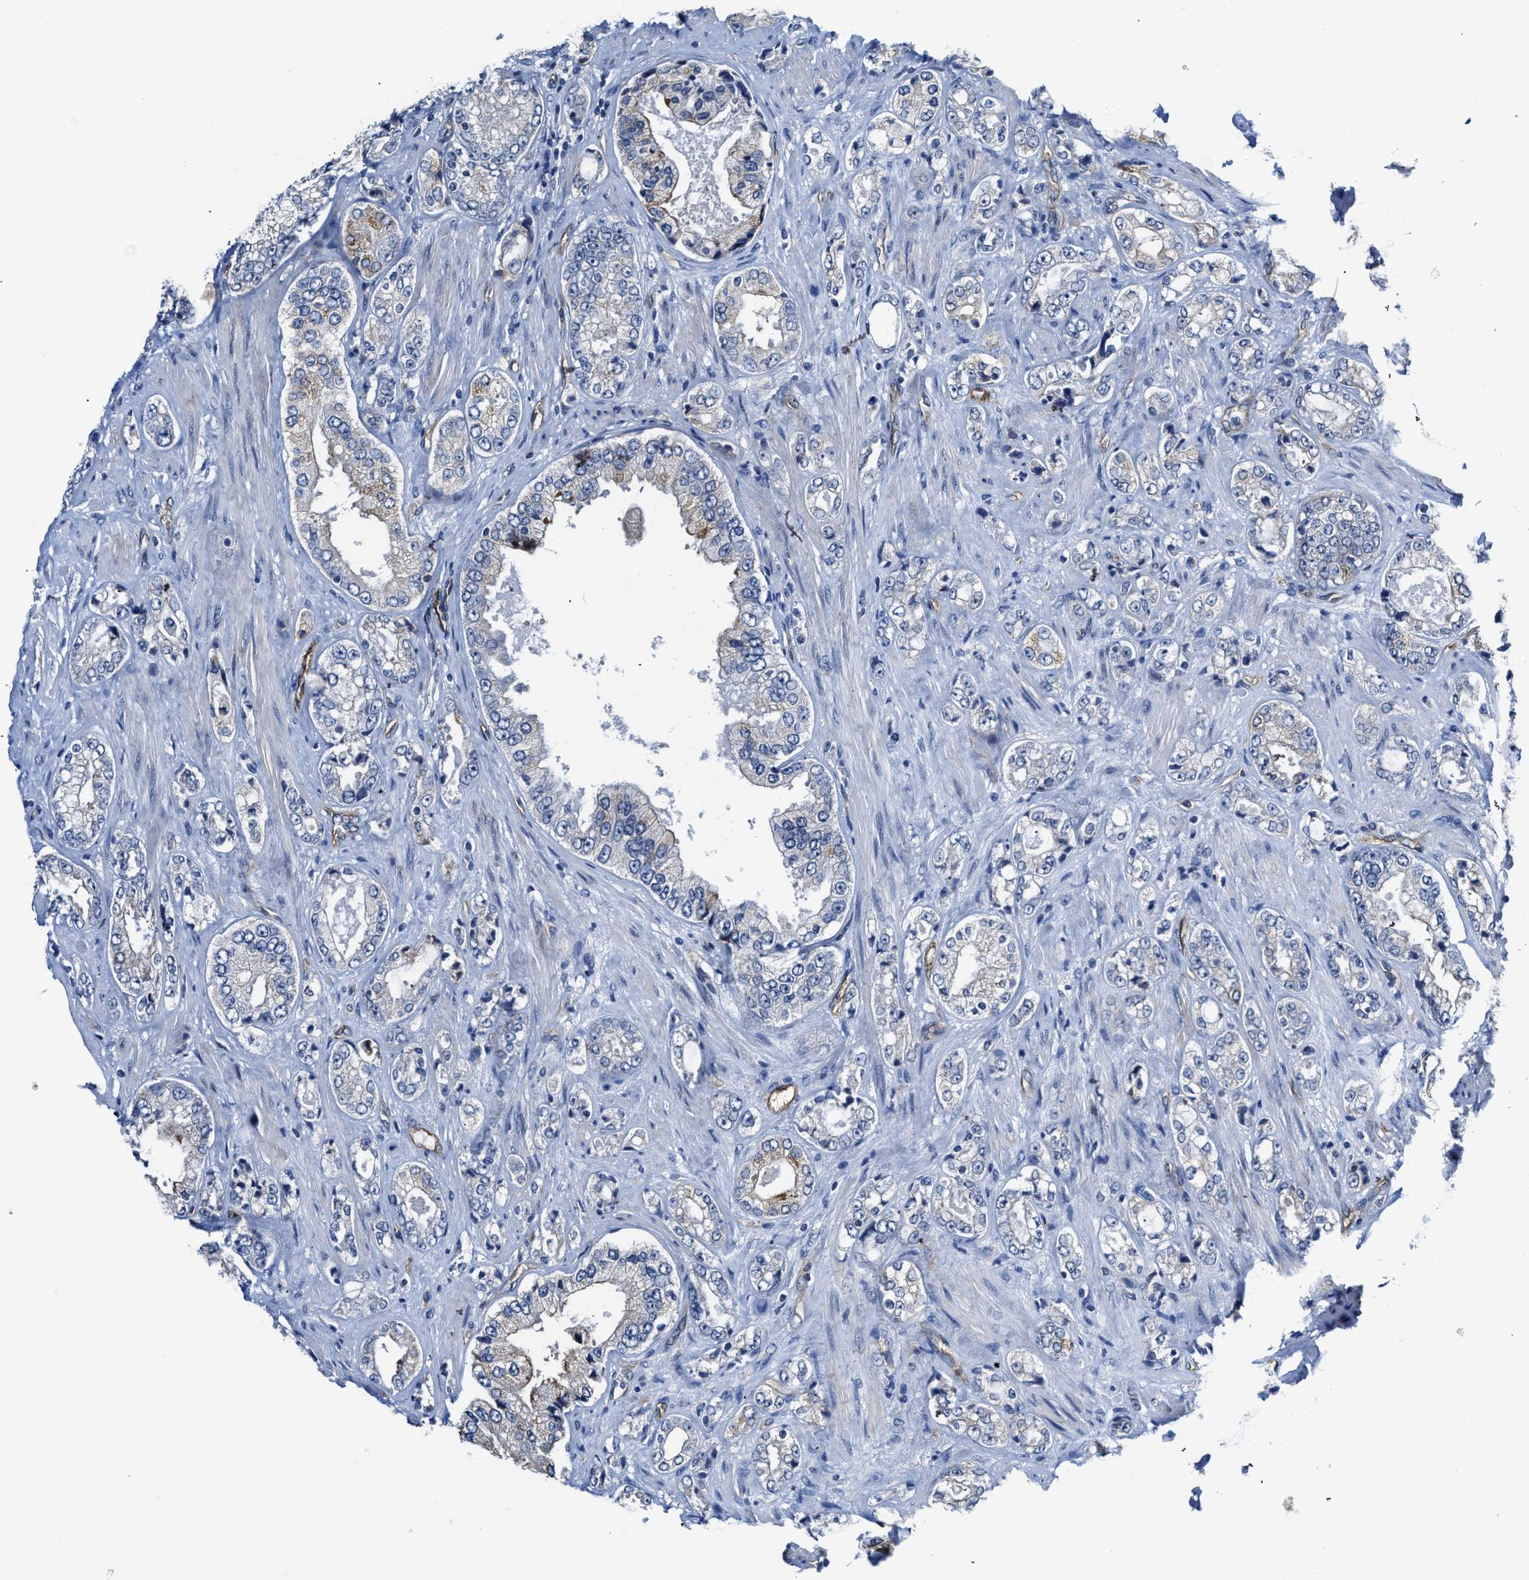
{"staining": {"intensity": "weak", "quantity": "<25%", "location": "cytoplasmic/membranous"}, "tissue": "prostate cancer", "cell_type": "Tumor cells", "image_type": "cancer", "snomed": [{"axis": "morphology", "description": "Adenocarcinoma, High grade"}, {"axis": "topography", "description": "Prostate"}], "caption": "Micrograph shows no significant protein staining in tumor cells of prostate cancer (high-grade adenocarcinoma).", "gene": "C22orf42", "patient": {"sex": "male", "age": 61}}